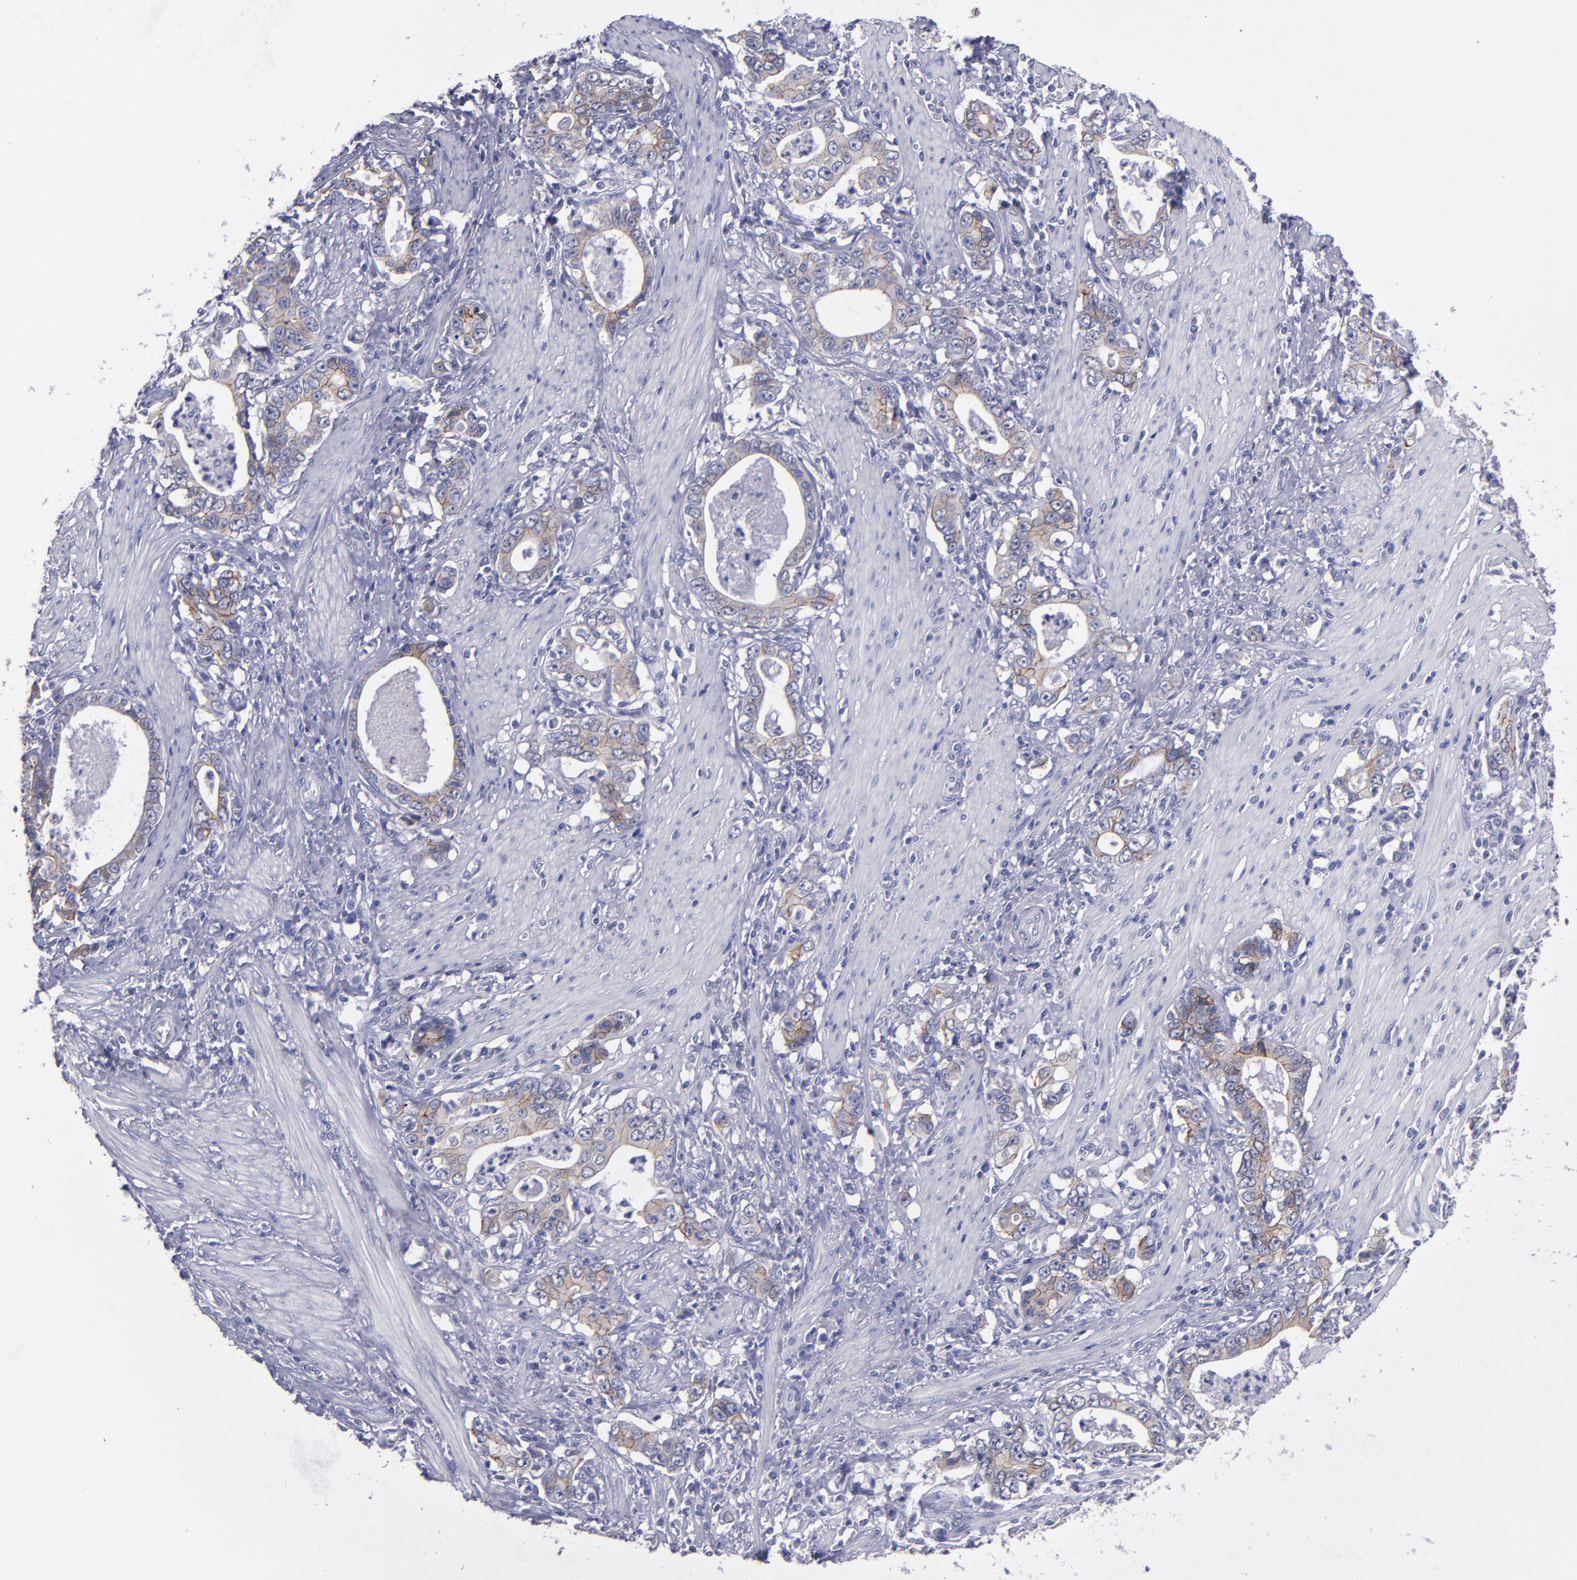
{"staining": {"intensity": "moderate", "quantity": ">75%", "location": "cytoplasmic/membranous"}, "tissue": "stomach cancer", "cell_type": "Tumor cells", "image_type": "cancer", "snomed": [{"axis": "morphology", "description": "Adenocarcinoma, NOS"}, {"axis": "topography", "description": "Stomach, lower"}], "caption": "Tumor cells show medium levels of moderate cytoplasmic/membranous positivity in about >75% of cells in adenocarcinoma (stomach).", "gene": "CDH3", "patient": {"sex": "female", "age": 72}}